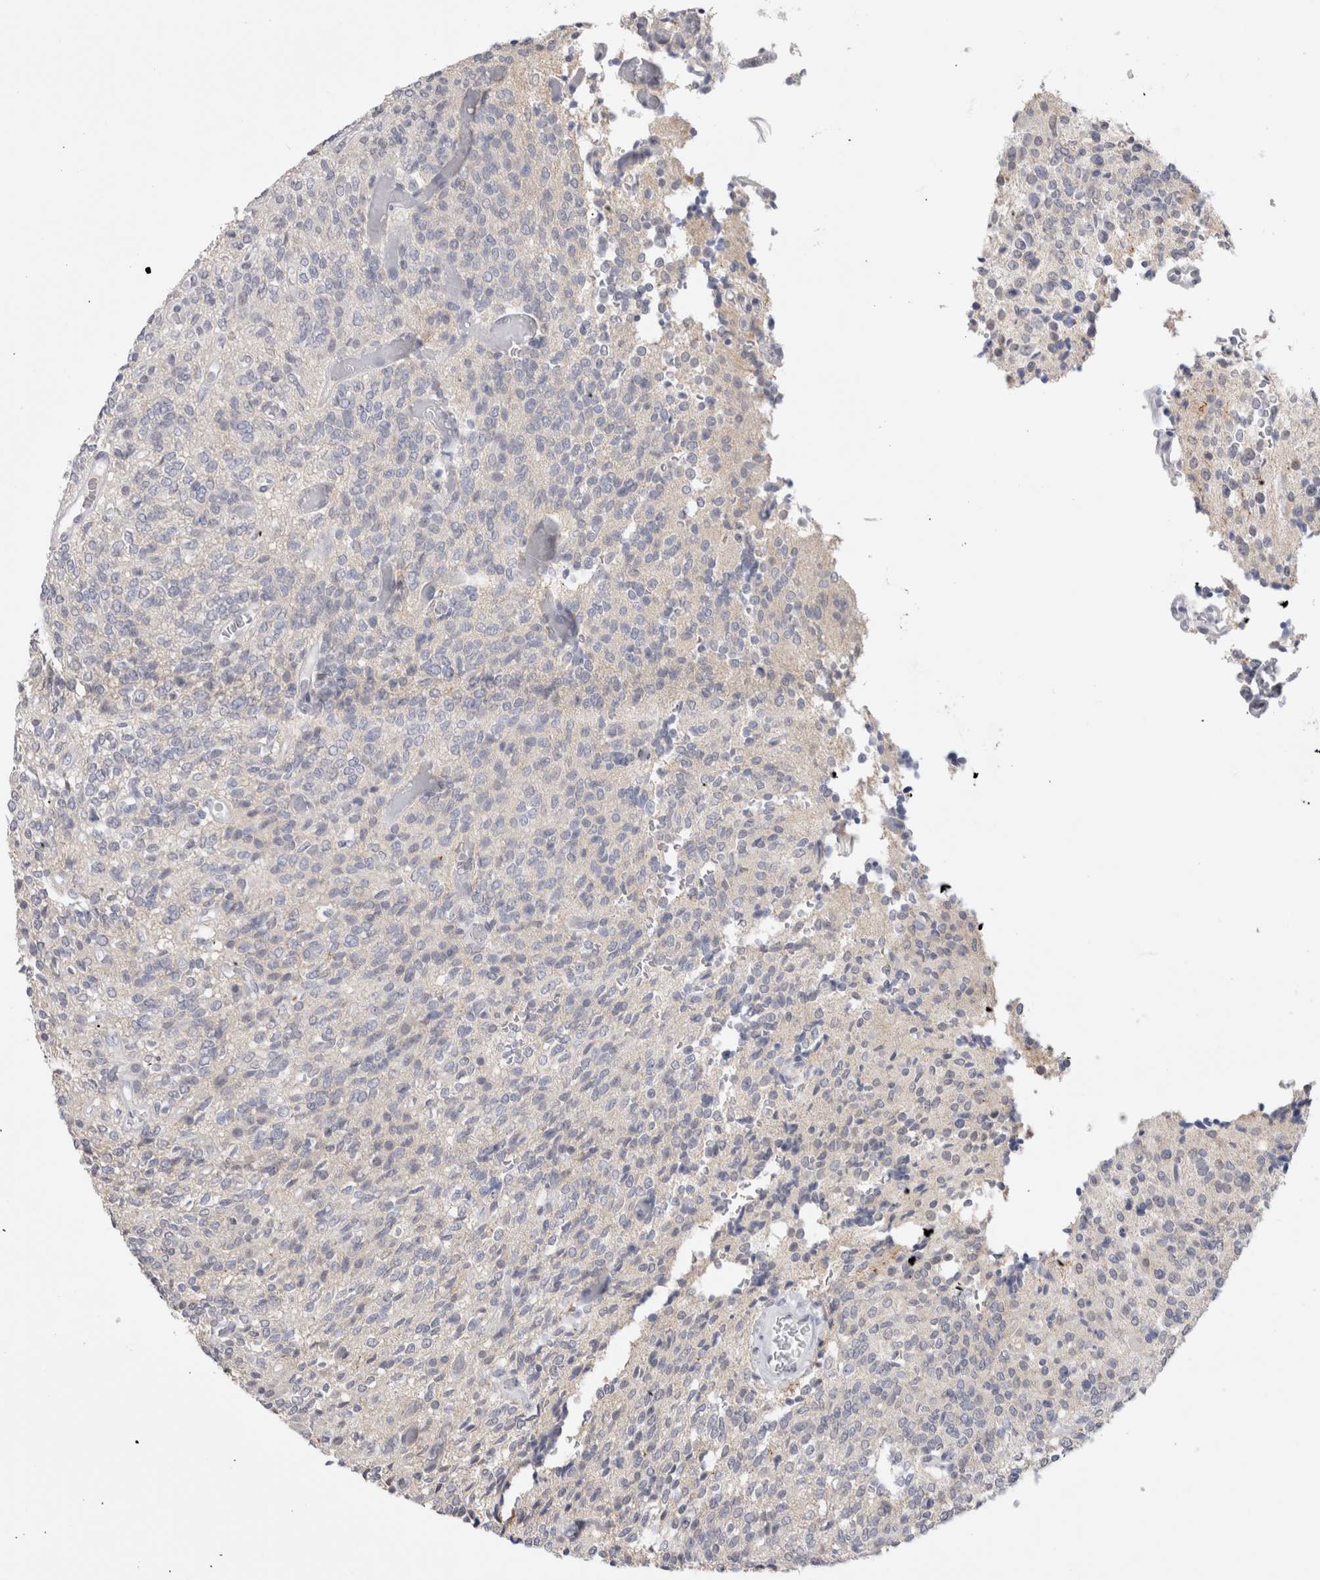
{"staining": {"intensity": "negative", "quantity": "none", "location": "none"}, "tissue": "glioma", "cell_type": "Tumor cells", "image_type": "cancer", "snomed": [{"axis": "morphology", "description": "Glioma, malignant, High grade"}, {"axis": "topography", "description": "Brain"}], "caption": "This is an IHC histopathology image of glioma. There is no positivity in tumor cells.", "gene": "CADM3", "patient": {"sex": "male", "age": 34}}